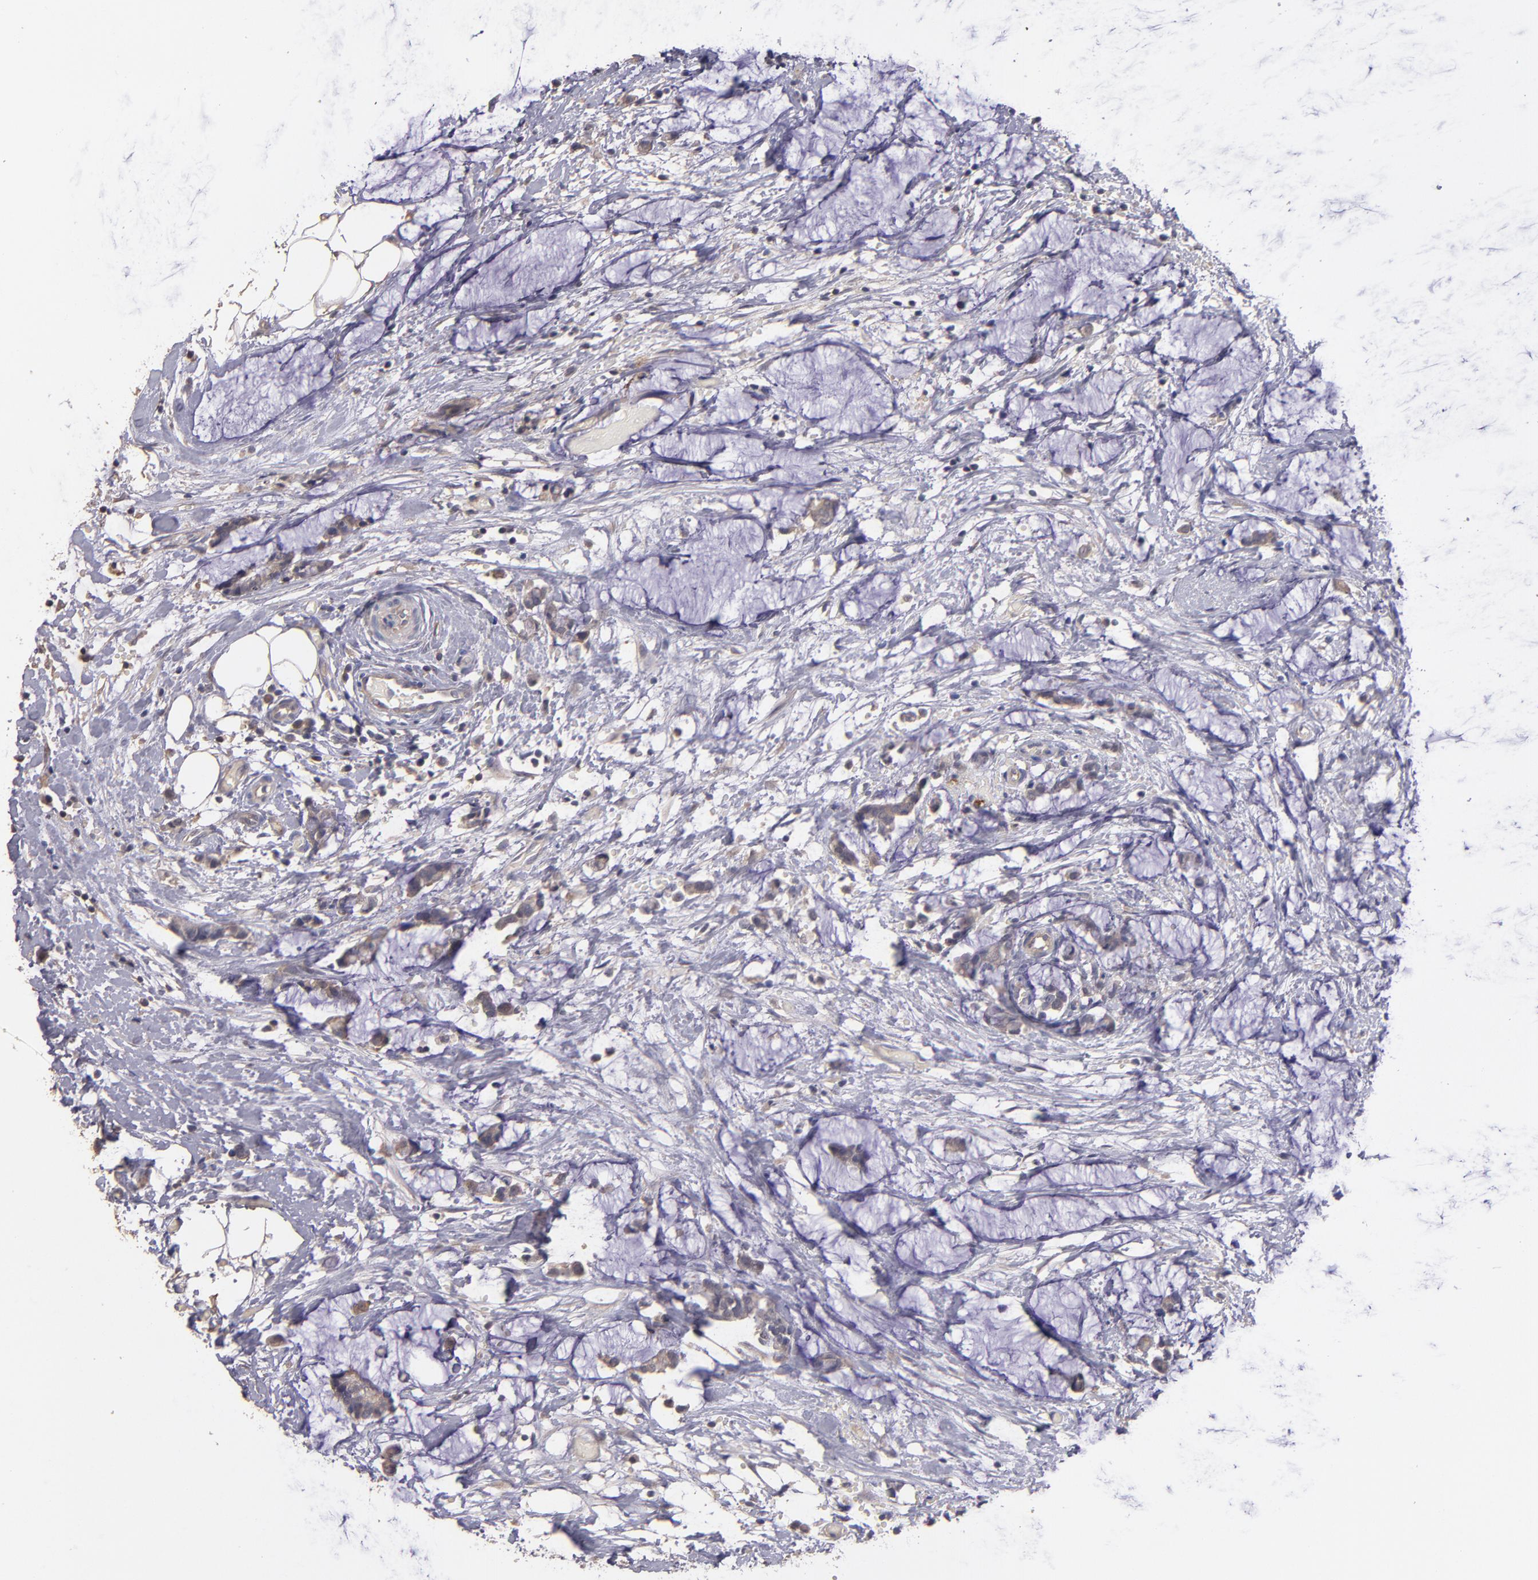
{"staining": {"intensity": "negative", "quantity": "none", "location": "none"}, "tissue": "colorectal cancer", "cell_type": "Tumor cells", "image_type": "cancer", "snomed": [{"axis": "morphology", "description": "Adenocarcinoma, NOS"}, {"axis": "topography", "description": "Colon"}], "caption": "Immunohistochemistry (IHC) image of neoplastic tissue: colorectal adenocarcinoma stained with DAB (3,3'-diaminobenzidine) displays no significant protein positivity in tumor cells. (Stains: DAB (3,3'-diaminobenzidine) IHC with hematoxylin counter stain, Microscopy: brightfield microscopy at high magnification).", "gene": "GNAZ", "patient": {"sex": "male", "age": 14}}